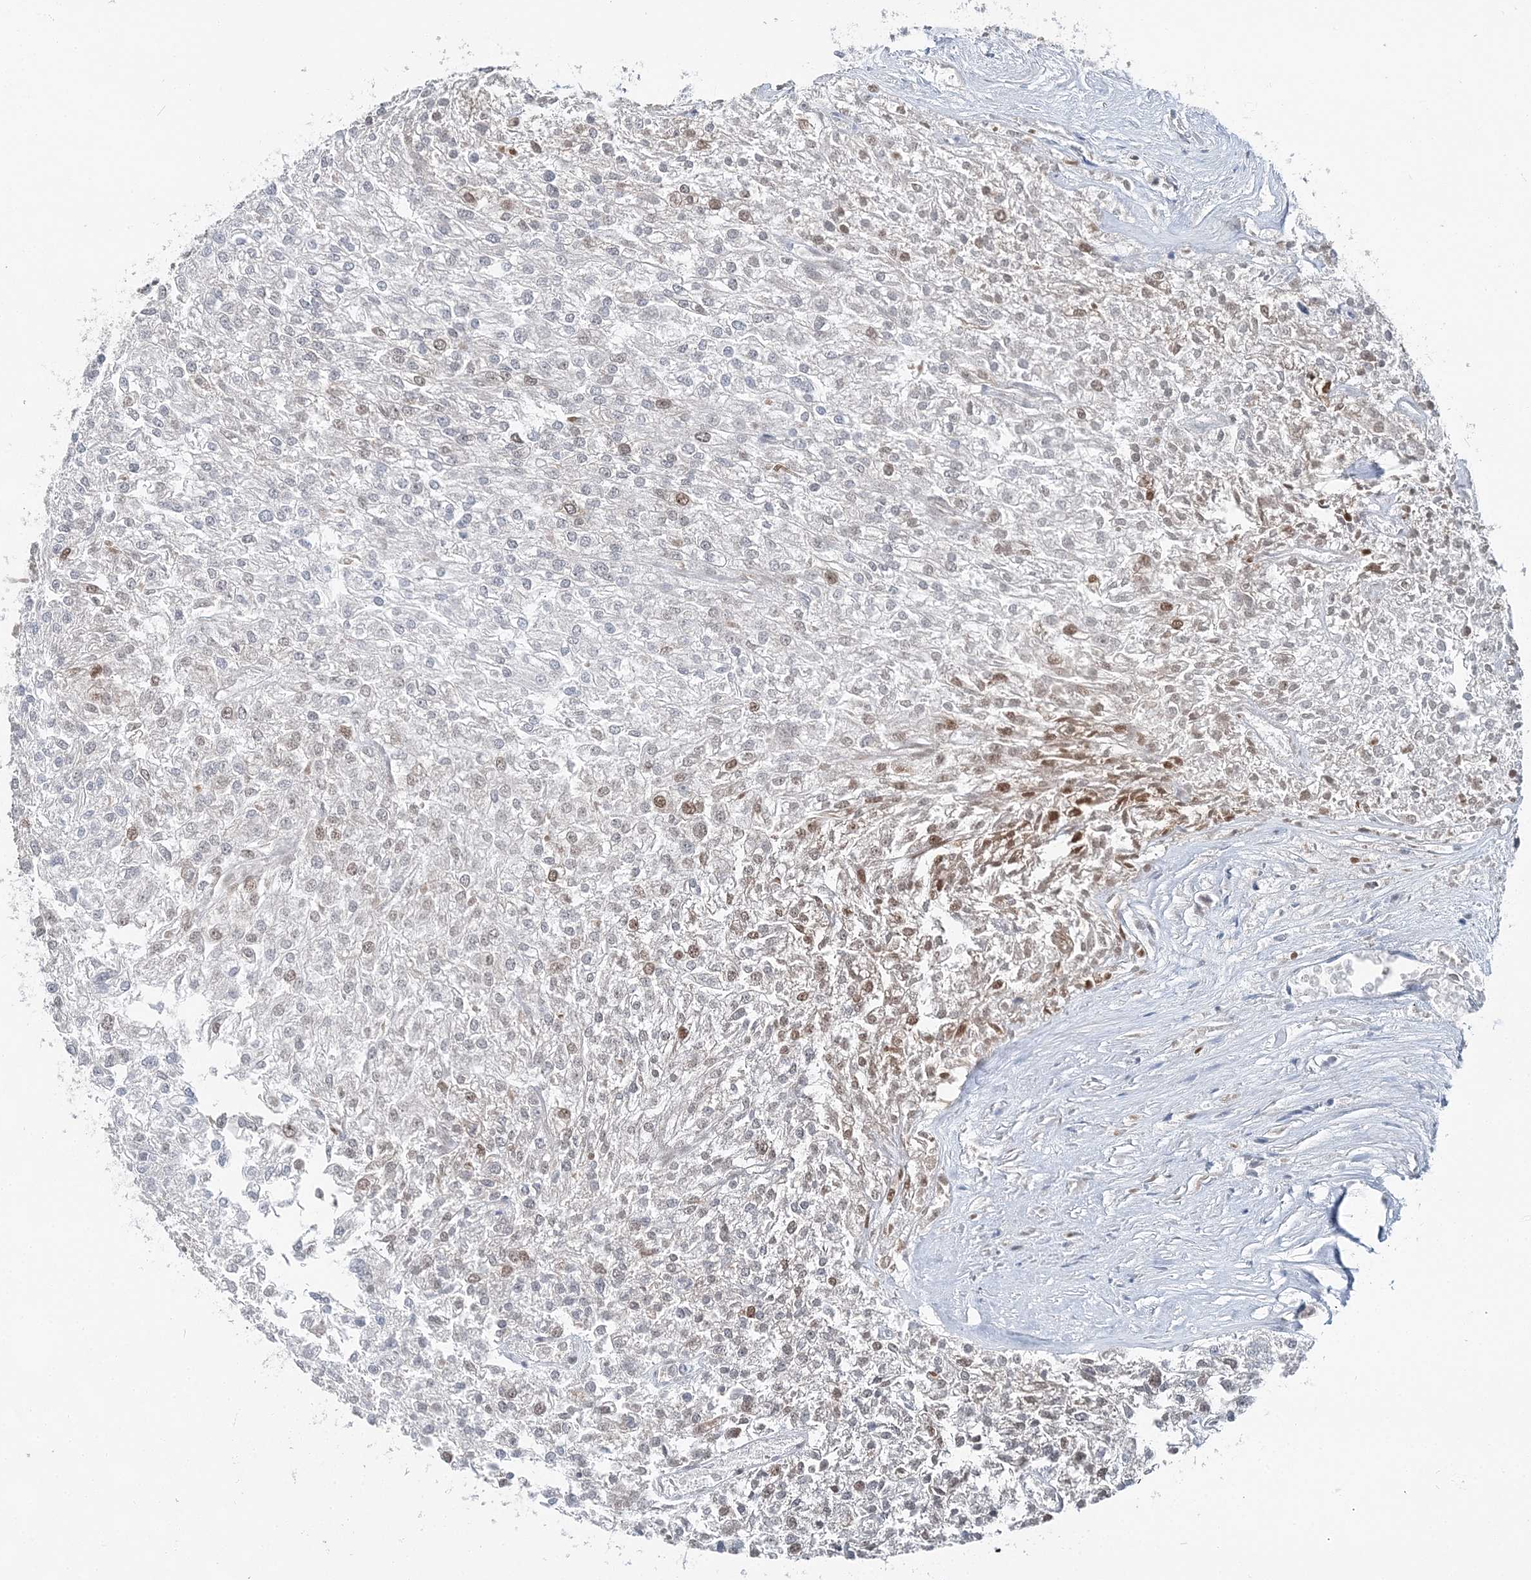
{"staining": {"intensity": "weak", "quantity": "25%-75%", "location": "nuclear"}, "tissue": "renal cancer", "cell_type": "Tumor cells", "image_type": "cancer", "snomed": [{"axis": "morphology", "description": "Adenocarcinoma, NOS"}, {"axis": "topography", "description": "Kidney"}], "caption": "Protein staining by immunohistochemistry (IHC) exhibits weak nuclear positivity in approximately 25%-75% of tumor cells in adenocarcinoma (renal).", "gene": "HAT1", "patient": {"sex": "female", "age": 54}}